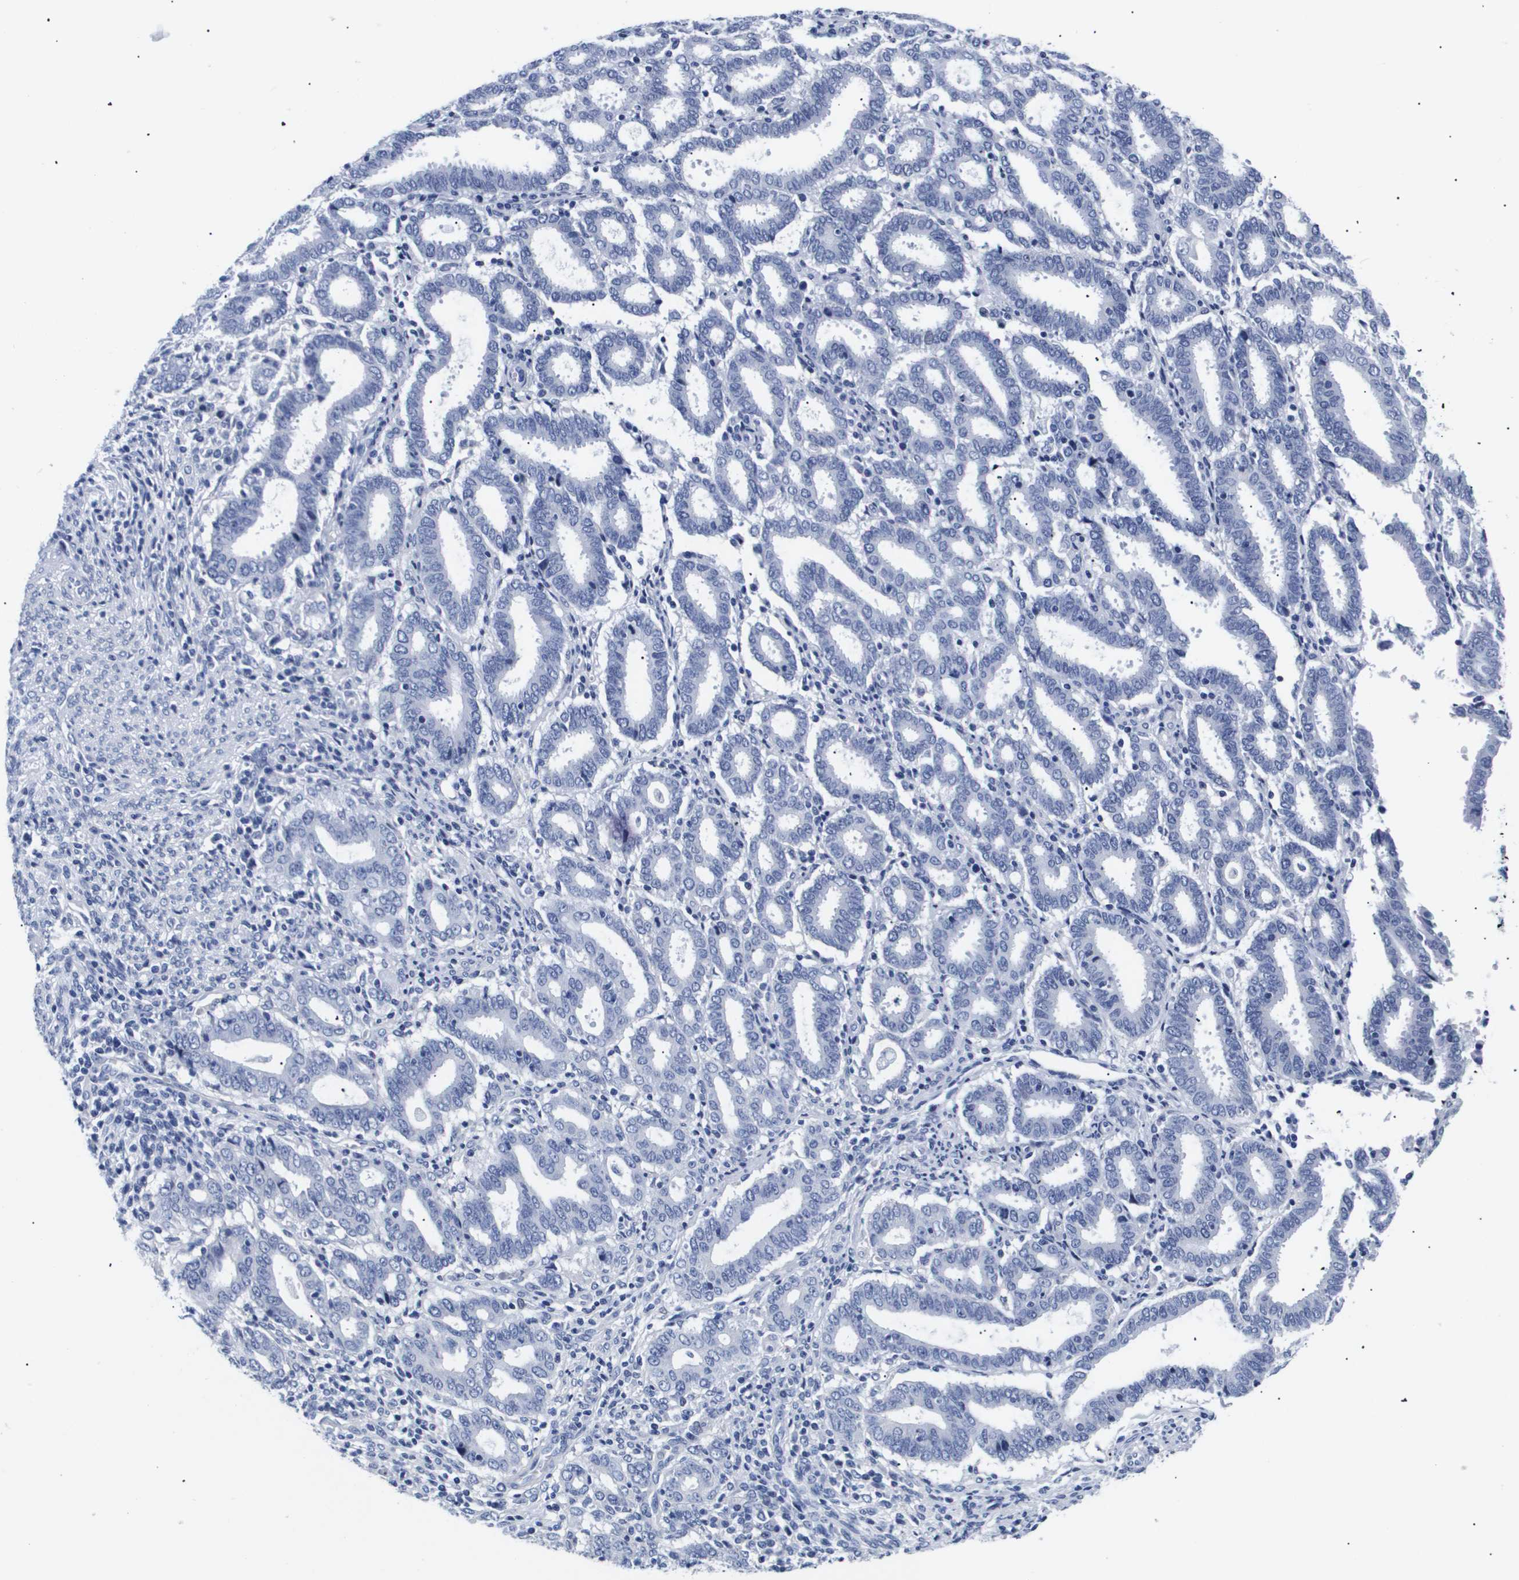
{"staining": {"intensity": "negative", "quantity": "none", "location": "none"}, "tissue": "endometrial cancer", "cell_type": "Tumor cells", "image_type": "cancer", "snomed": [{"axis": "morphology", "description": "Adenocarcinoma, NOS"}, {"axis": "topography", "description": "Uterus"}], "caption": "Immunohistochemistry of adenocarcinoma (endometrial) demonstrates no expression in tumor cells. The staining is performed using DAB brown chromogen with nuclei counter-stained in using hematoxylin.", "gene": "ATP6V0A4", "patient": {"sex": "female", "age": 83}}